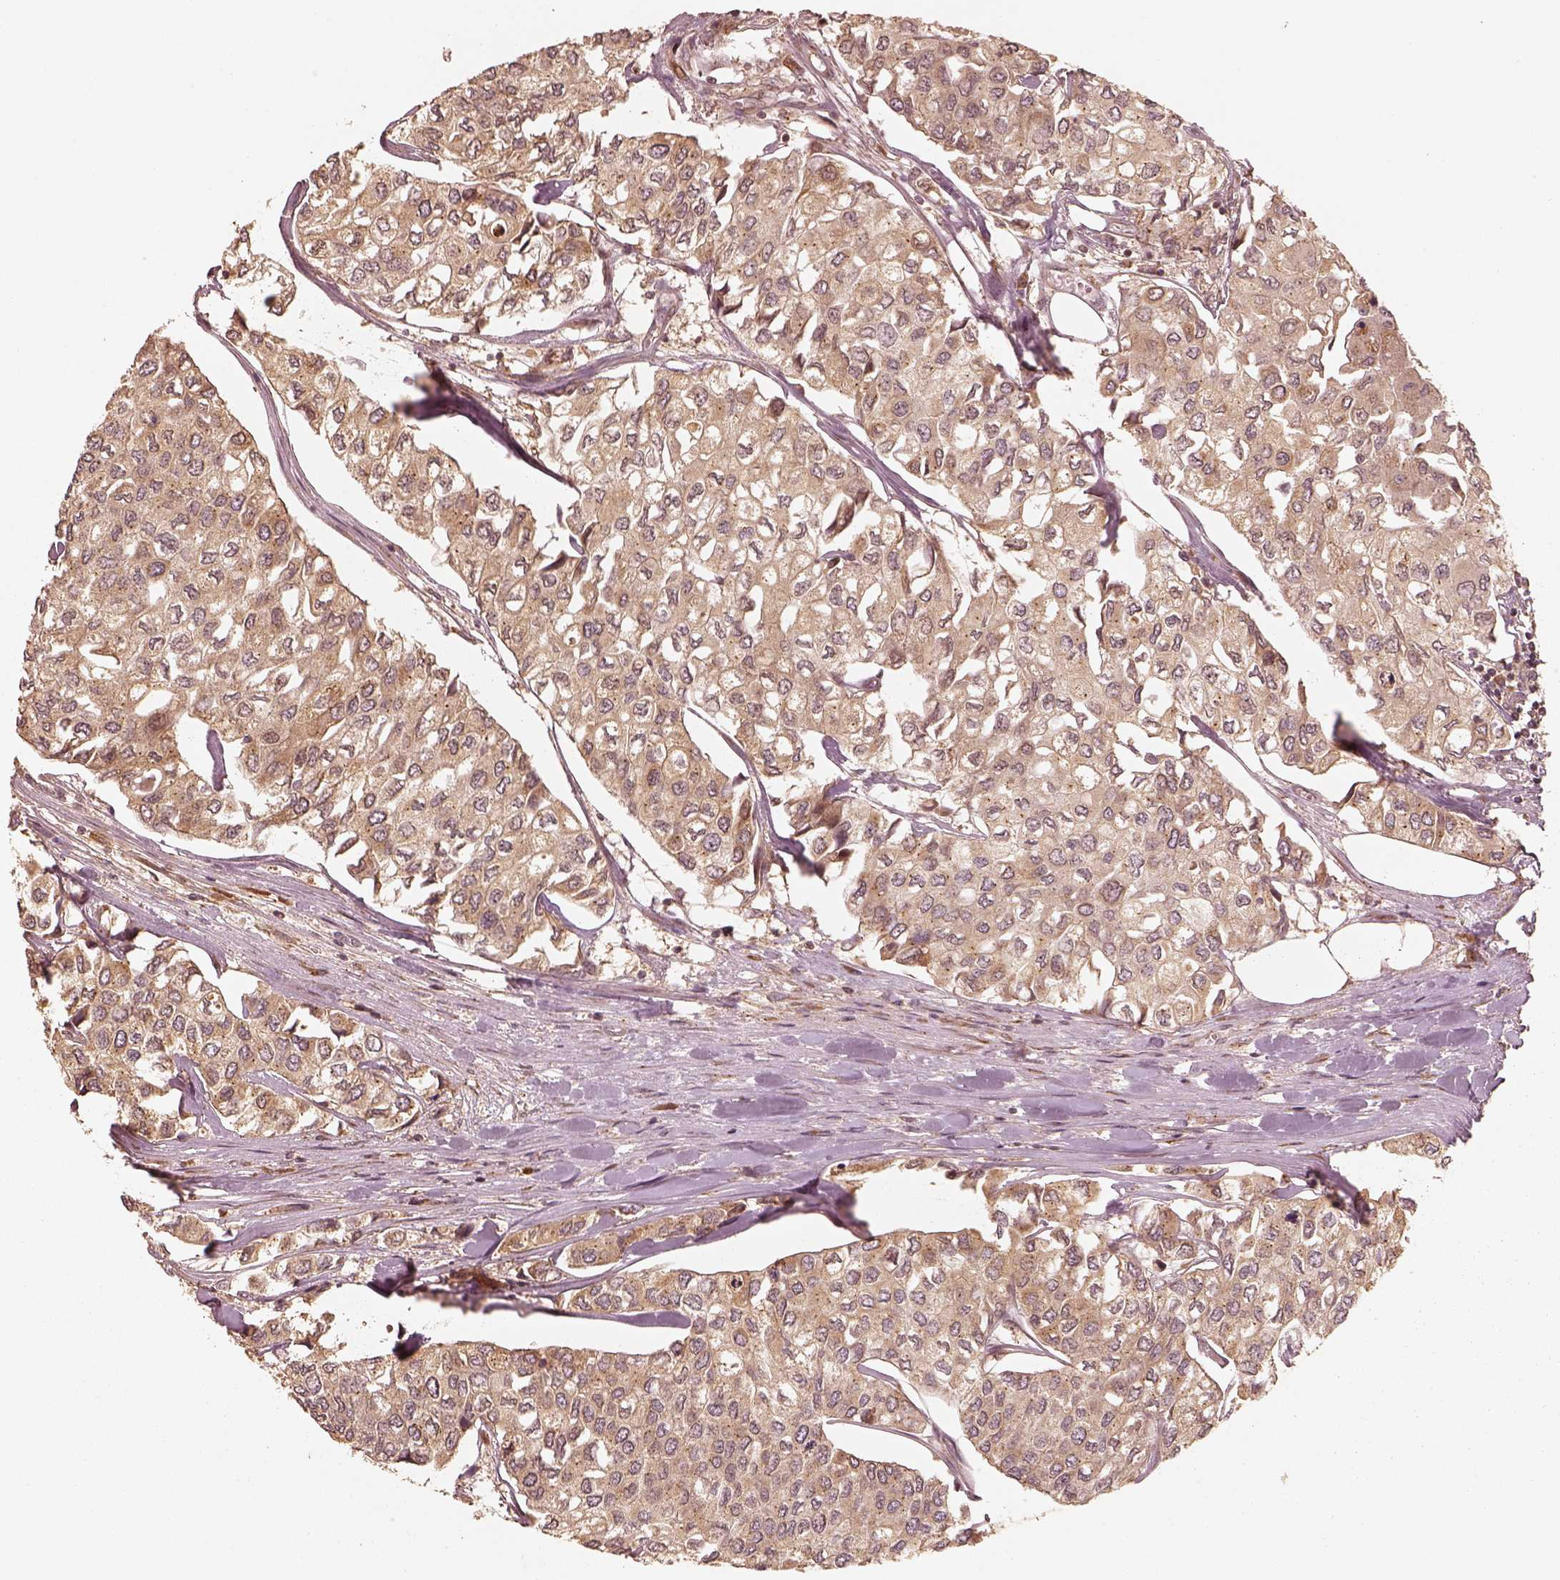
{"staining": {"intensity": "weak", "quantity": ">75%", "location": "cytoplasmic/membranous"}, "tissue": "urothelial cancer", "cell_type": "Tumor cells", "image_type": "cancer", "snomed": [{"axis": "morphology", "description": "Urothelial carcinoma, High grade"}, {"axis": "topography", "description": "Urinary bladder"}], "caption": "Immunohistochemistry (DAB (3,3'-diaminobenzidine)) staining of urothelial cancer reveals weak cytoplasmic/membranous protein staining in approximately >75% of tumor cells.", "gene": "DNAJC25", "patient": {"sex": "male", "age": 73}}